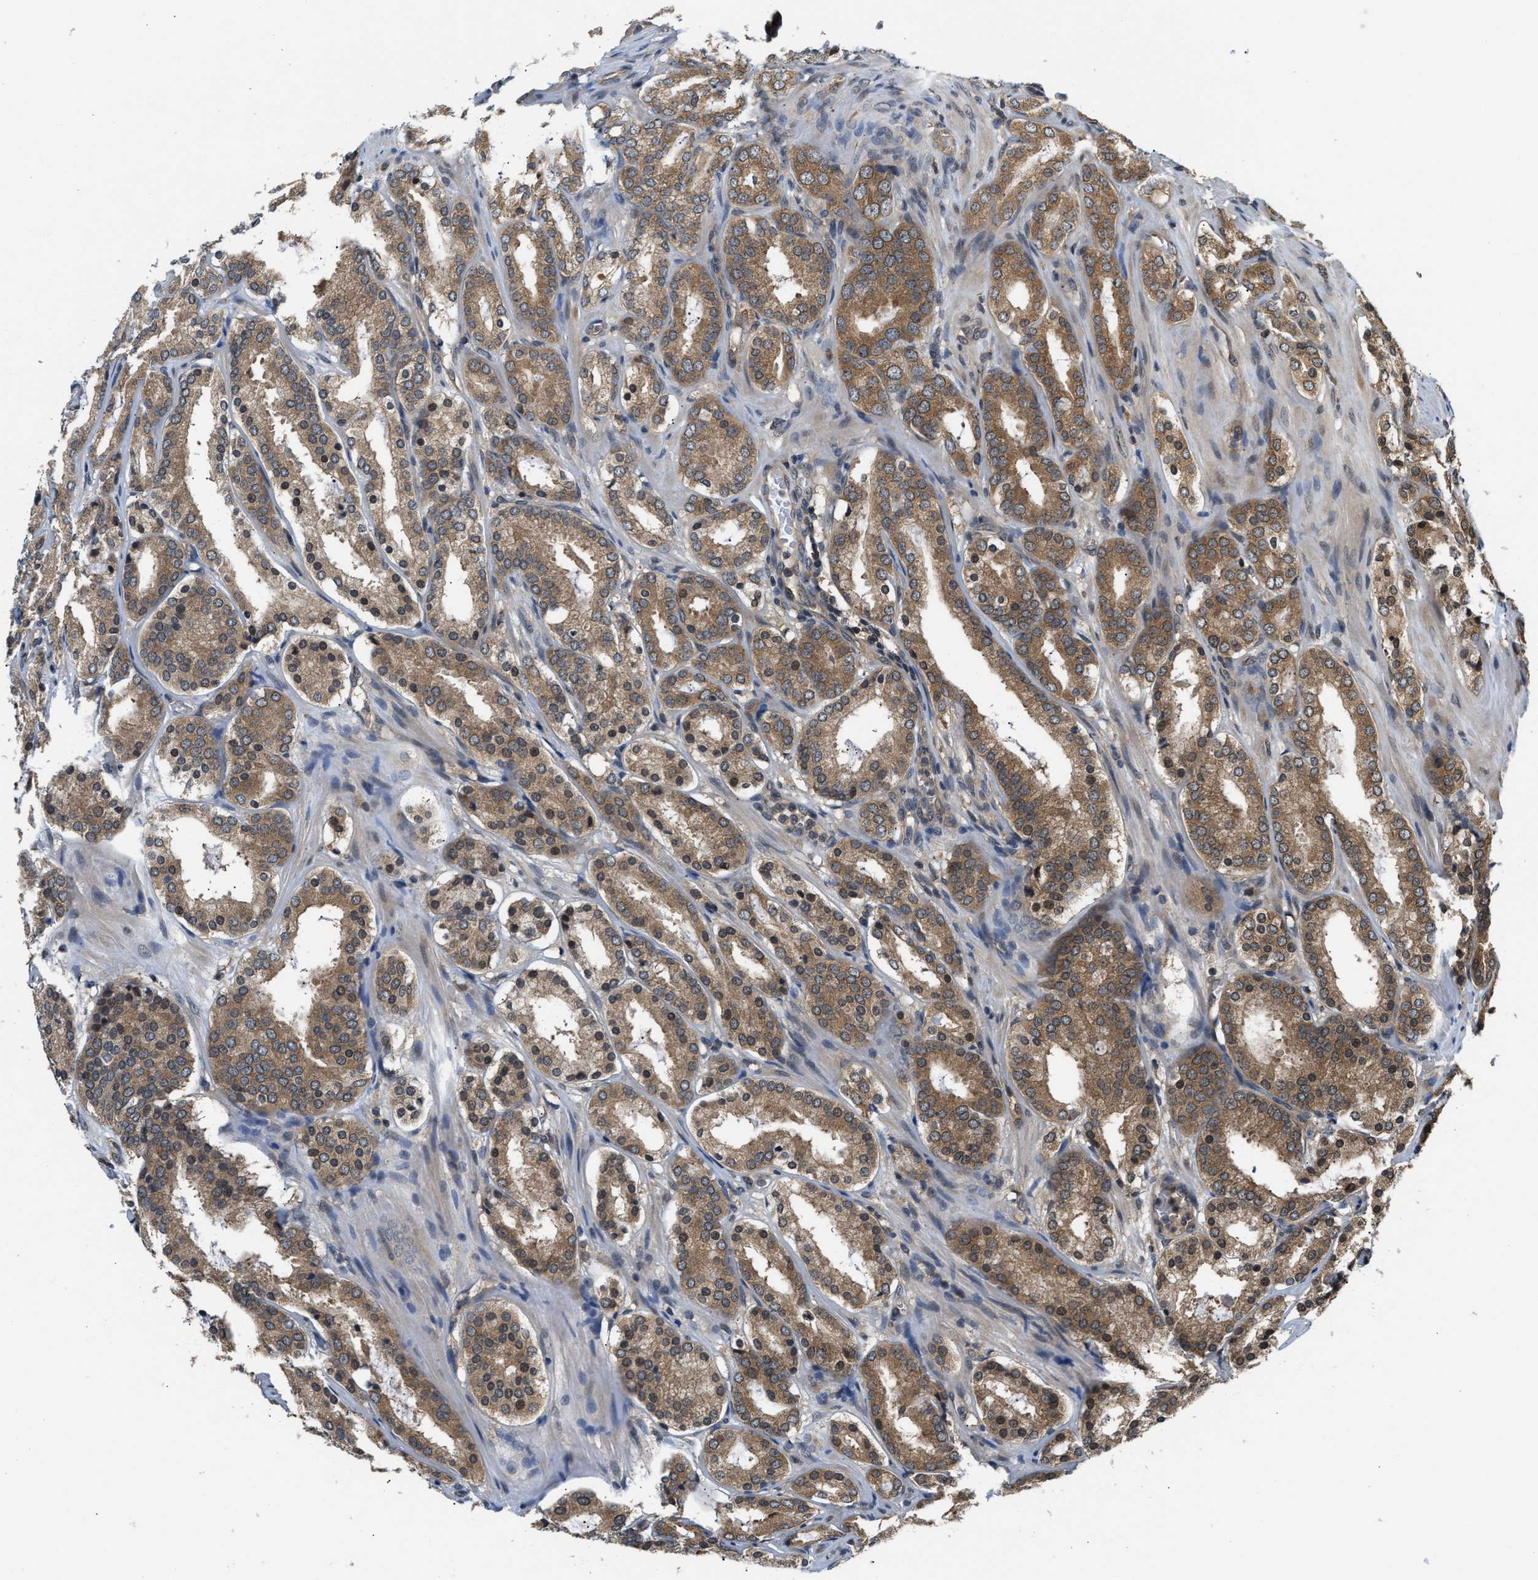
{"staining": {"intensity": "moderate", "quantity": ">75%", "location": "cytoplasmic/membranous"}, "tissue": "prostate cancer", "cell_type": "Tumor cells", "image_type": "cancer", "snomed": [{"axis": "morphology", "description": "Adenocarcinoma, Low grade"}, {"axis": "topography", "description": "Prostate"}], "caption": "The micrograph exhibits immunohistochemical staining of prostate cancer. There is moderate cytoplasmic/membranous expression is seen in about >75% of tumor cells.", "gene": "RAB29", "patient": {"sex": "male", "age": 69}}